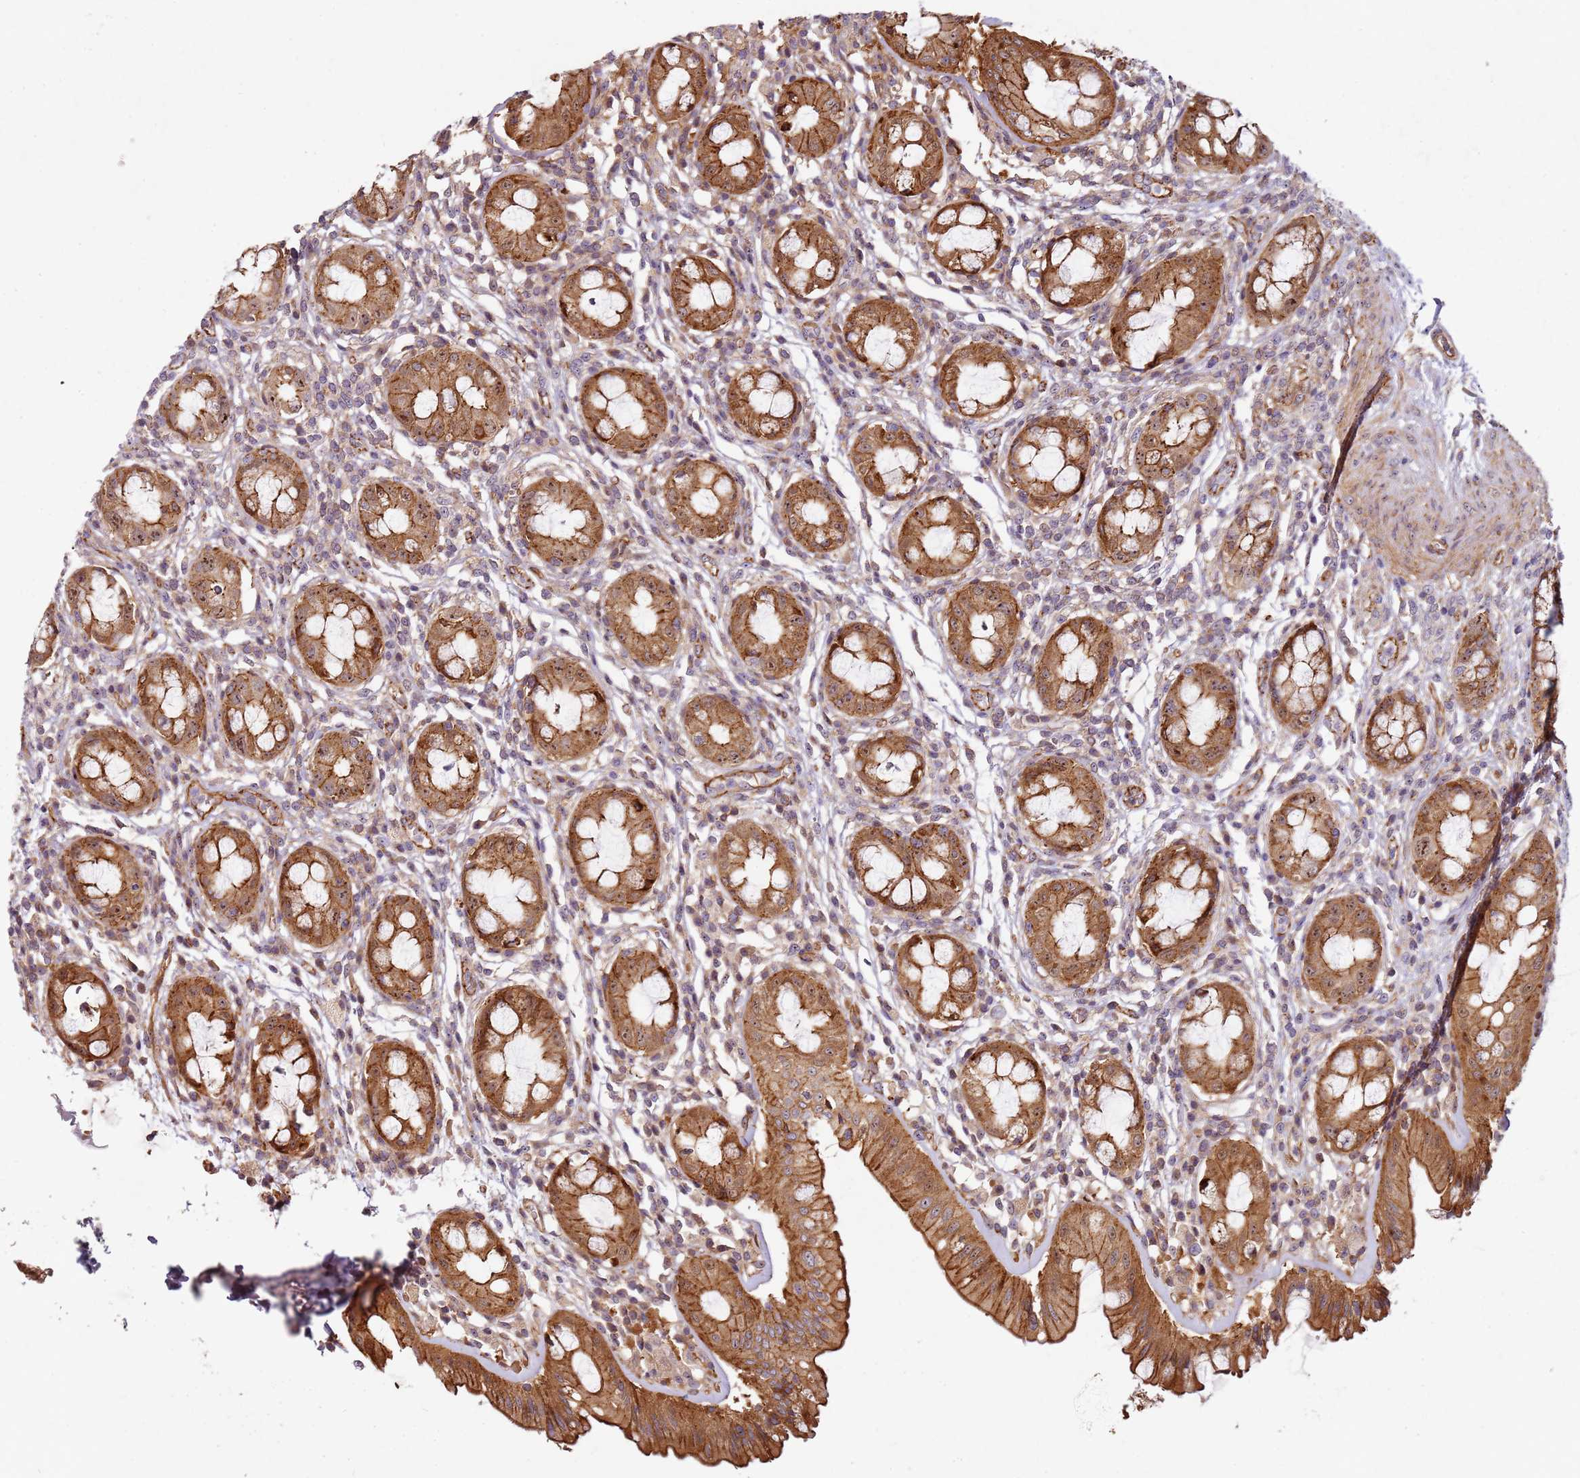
{"staining": {"intensity": "moderate", "quantity": ">75%", "location": "cytoplasmic/membranous,nuclear"}, "tissue": "rectum", "cell_type": "Glandular cells", "image_type": "normal", "snomed": [{"axis": "morphology", "description": "Normal tissue, NOS"}, {"axis": "topography", "description": "Rectum"}], "caption": "Protein staining by immunohistochemistry (IHC) displays moderate cytoplasmic/membranous,nuclear expression in about >75% of glandular cells in benign rectum. Using DAB (3,3'-diaminobenzidine) (brown) and hematoxylin (blue) stains, captured at high magnification using brightfield microscopy.", "gene": "C2CD4B", "patient": {"sex": "female", "age": 57}}